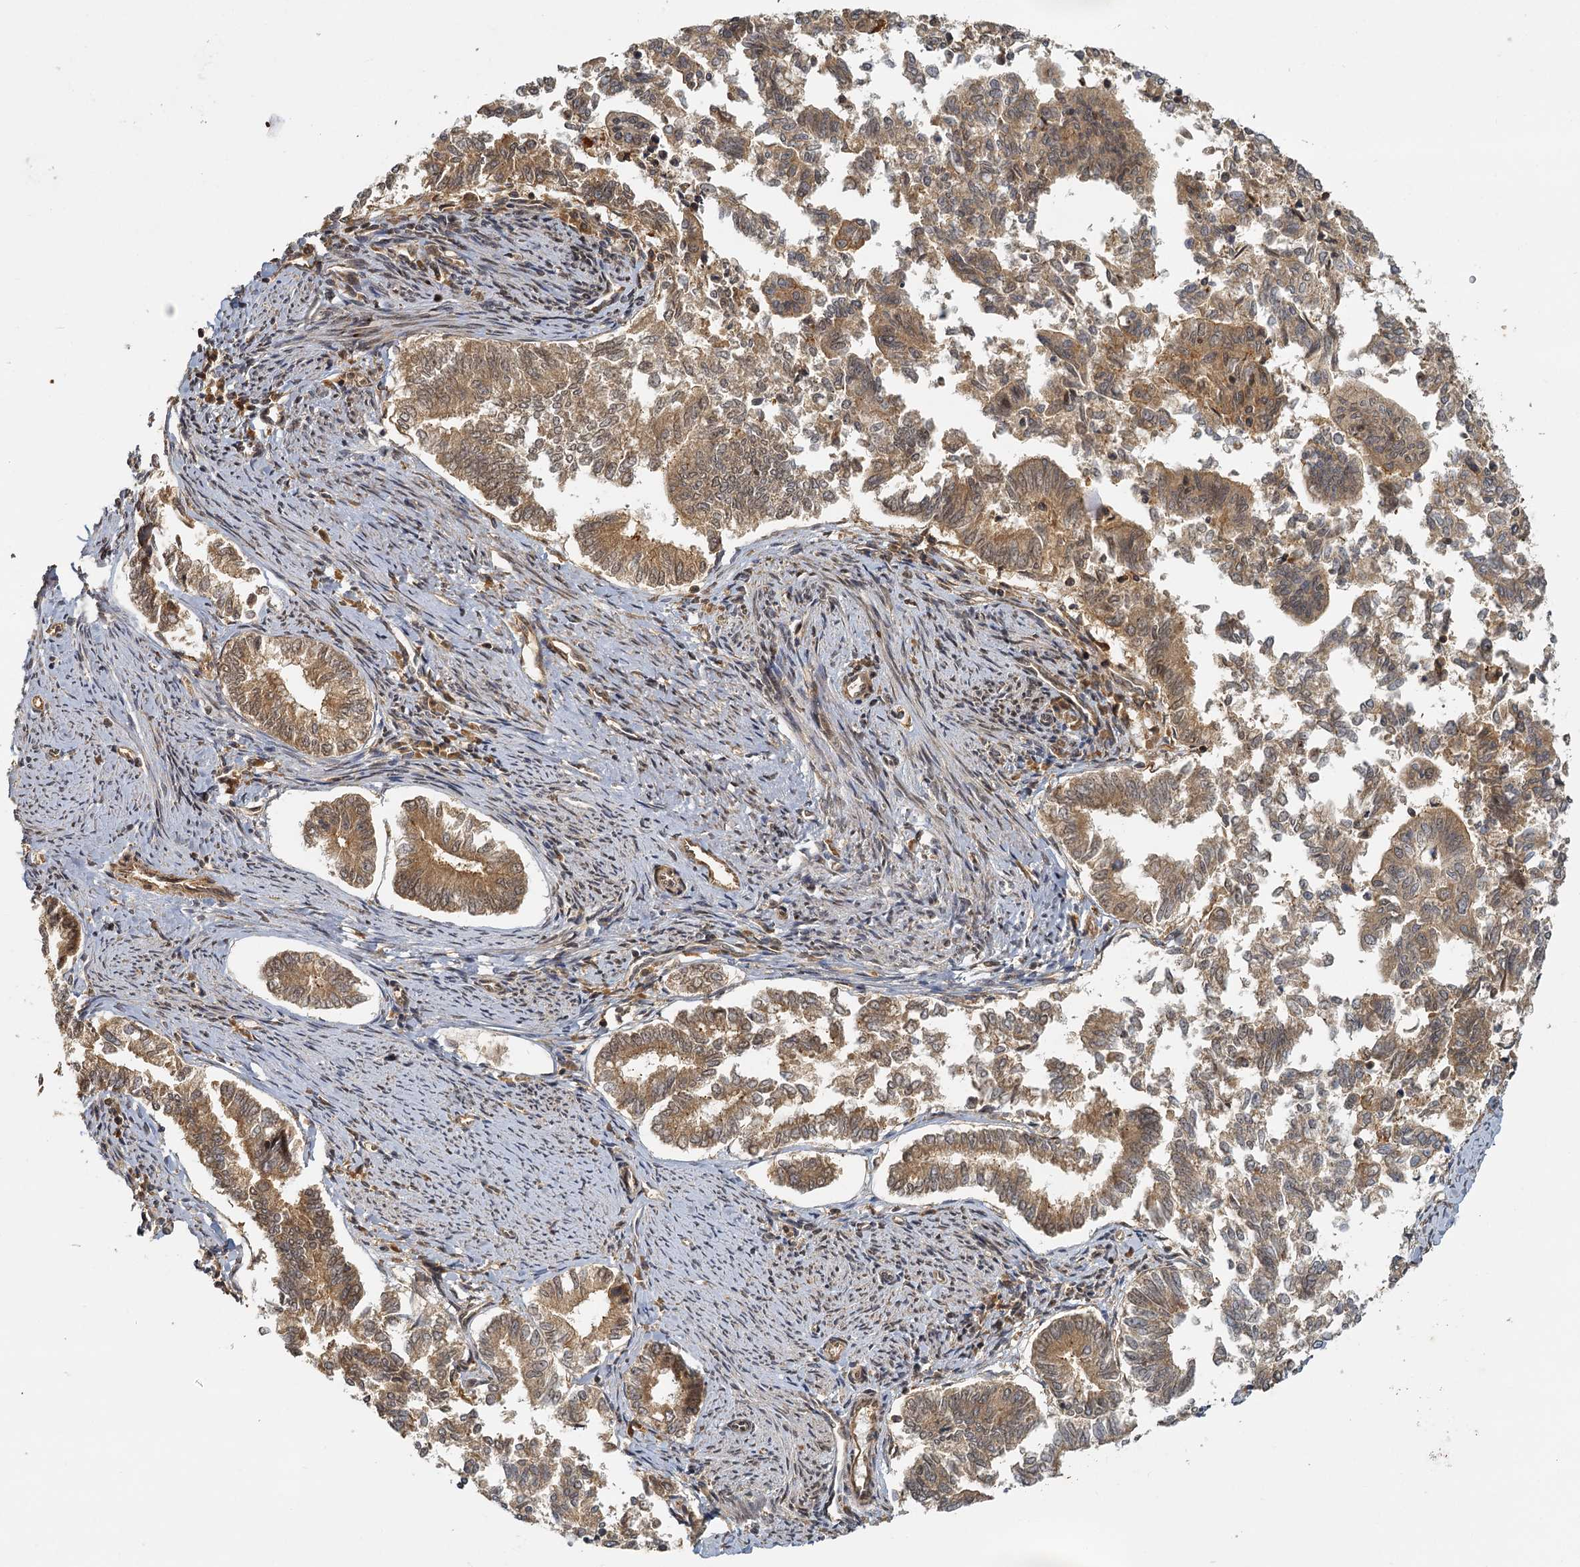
{"staining": {"intensity": "moderate", "quantity": ">75%", "location": "cytoplasmic/membranous"}, "tissue": "endometrial cancer", "cell_type": "Tumor cells", "image_type": "cancer", "snomed": [{"axis": "morphology", "description": "Adenocarcinoma, NOS"}, {"axis": "topography", "description": "Endometrium"}], "caption": "Immunohistochemistry (IHC) of human endometrial adenocarcinoma reveals medium levels of moderate cytoplasmic/membranous positivity in approximately >75% of tumor cells.", "gene": "ZNF549", "patient": {"sex": "female", "age": 79}}